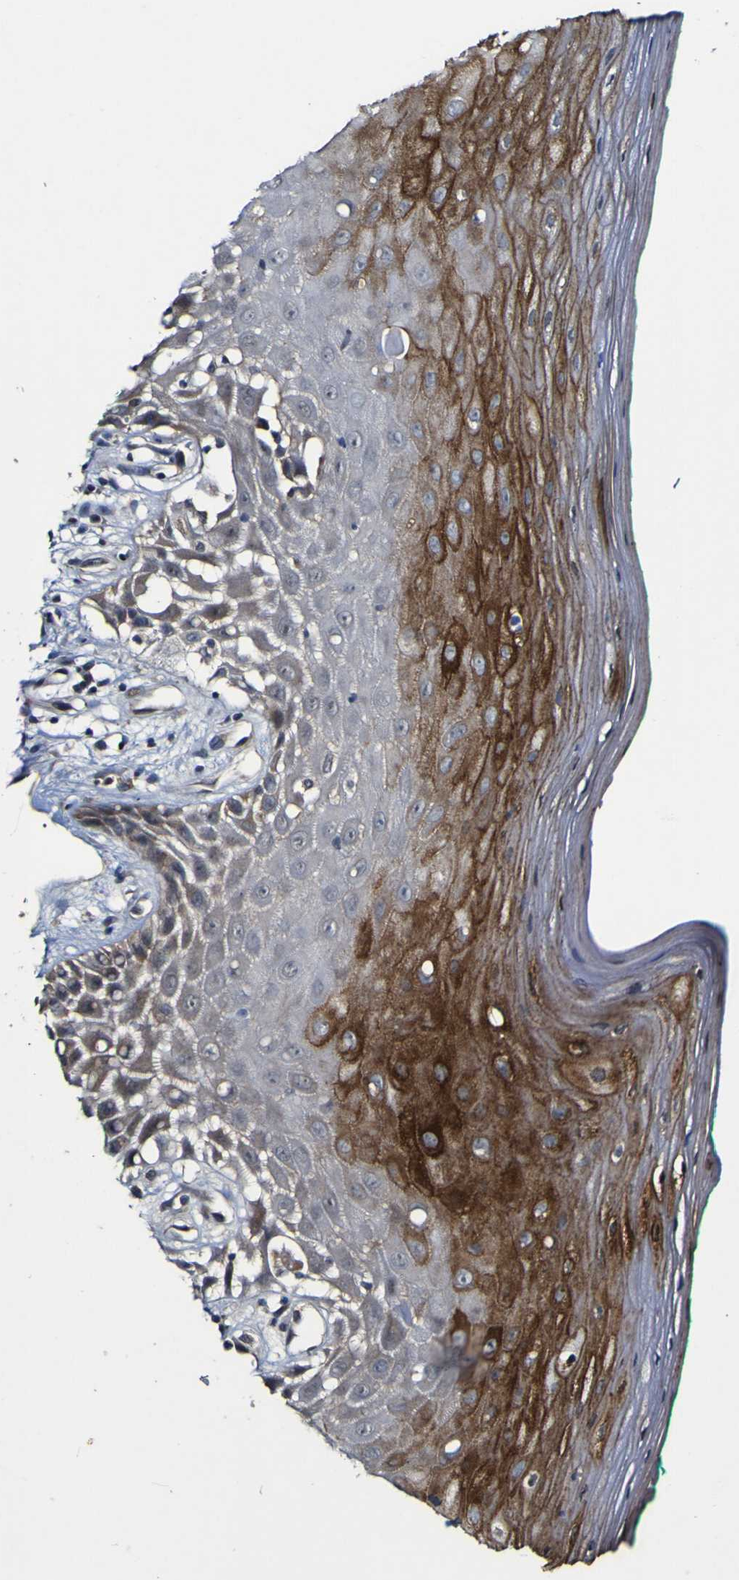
{"staining": {"intensity": "strong", "quantity": "25%-75%", "location": "cytoplasmic/membranous"}, "tissue": "oral mucosa", "cell_type": "Squamous epithelial cells", "image_type": "normal", "snomed": [{"axis": "morphology", "description": "Normal tissue, NOS"}, {"axis": "morphology", "description": "Squamous cell carcinoma, NOS"}, {"axis": "topography", "description": "Skeletal muscle"}, {"axis": "topography", "description": "Oral tissue"}, {"axis": "topography", "description": "Head-Neck"}], "caption": "Immunohistochemistry histopathology image of normal human oral mucosa stained for a protein (brown), which reveals high levels of strong cytoplasmic/membranous staining in approximately 25%-75% of squamous epithelial cells.", "gene": "CCL2", "patient": {"sex": "female", "age": 84}}